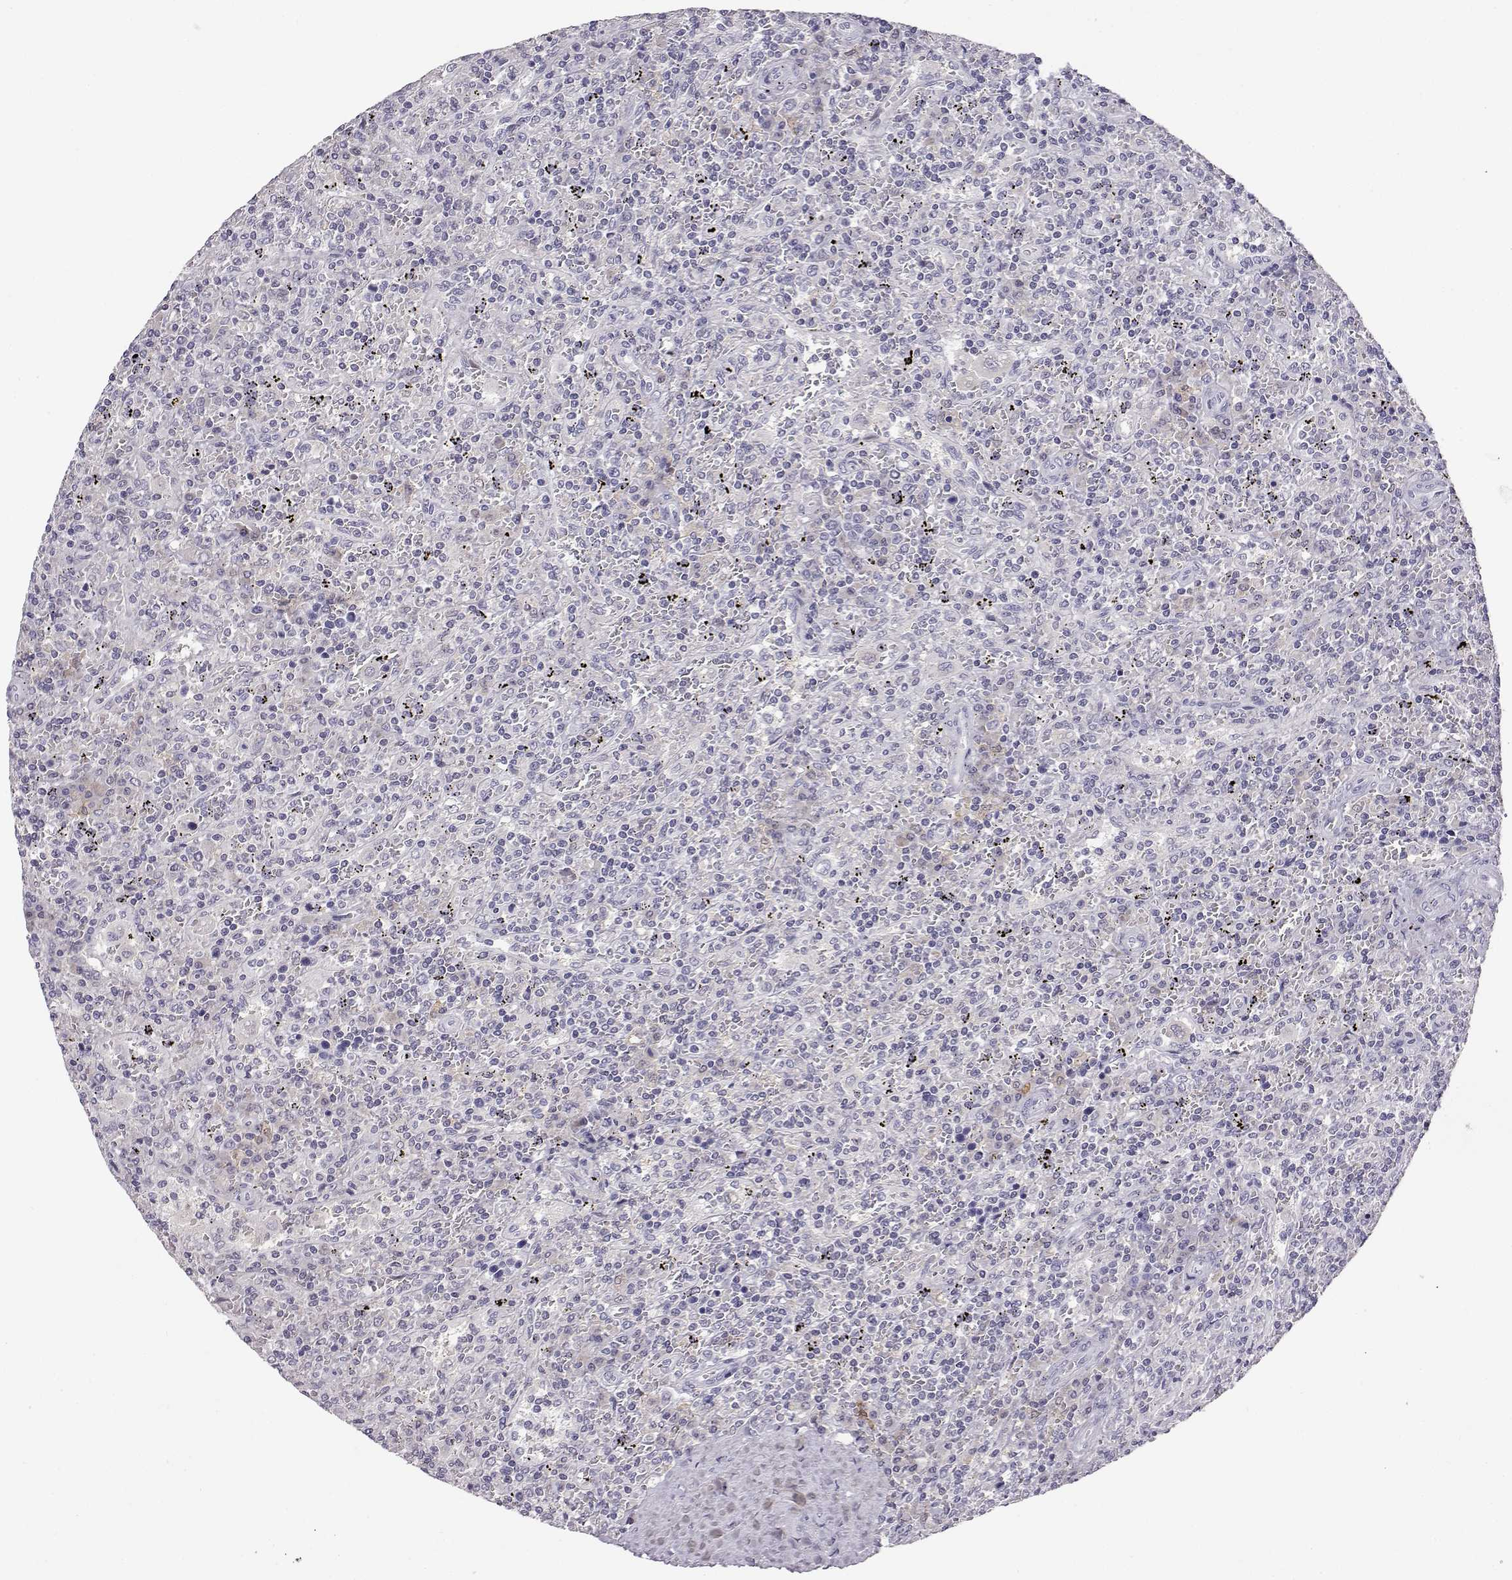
{"staining": {"intensity": "negative", "quantity": "none", "location": "none"}, "tissue": "lymphoma", "cell_type": "Tumor cells", "image_type": "cancer", "snomed": [{"axis": "morphology", "description": "Malignant lymphoma, non-Hodgkin's type, Low grade"}, {"axis": "topography", "description": "Spleen"}], "caption": "The immunohistochemistry (IHC) image has no significant expression in tumor cells of malignant lymphoma, non-Hodgkin's type (low-grade) tissue.", "gene": "AKR1B1", "patient": {"sex": "male", "age": 62}}